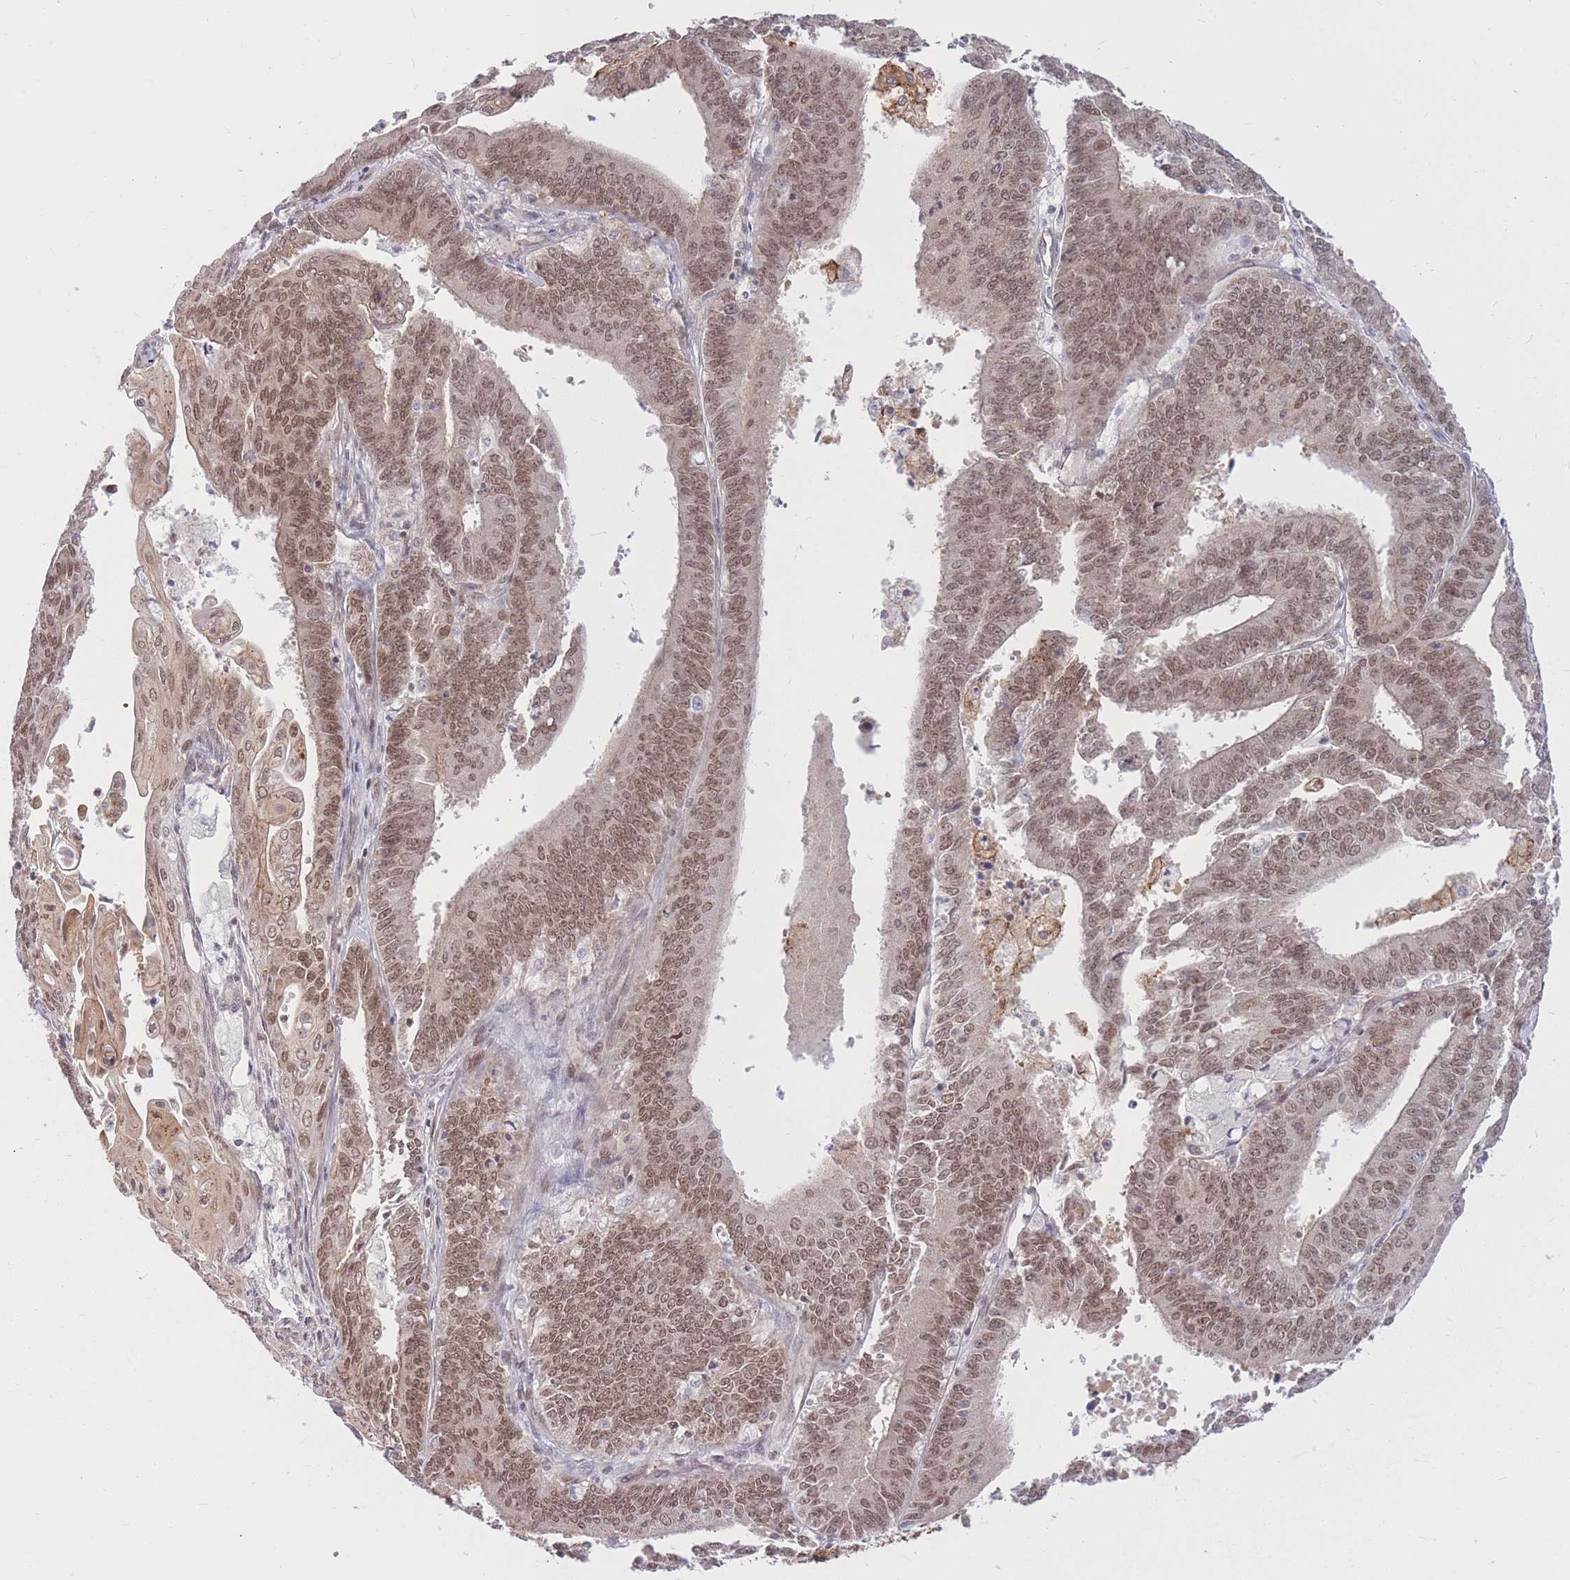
{"staining": {"intensity": "moderate", "quantity": ">75%", "location": "nuclear"}, "tissue": "endometrial cancer", "cell_type": "Tumor cells", "image_type": "cancer", "snomed": [{"axis": "morphology", "description": "Adenocarcinoma, NOS"}, {"axis": "topography", "description": "Endometrium"}], "caption": "A medium amount of moderate nuclear positivity is present in about >75% of tumor cells in adenocarcinoma (endometrial) tissue.", "gene": "TCF20", "patient": {"sex": "female", "age": 73}}